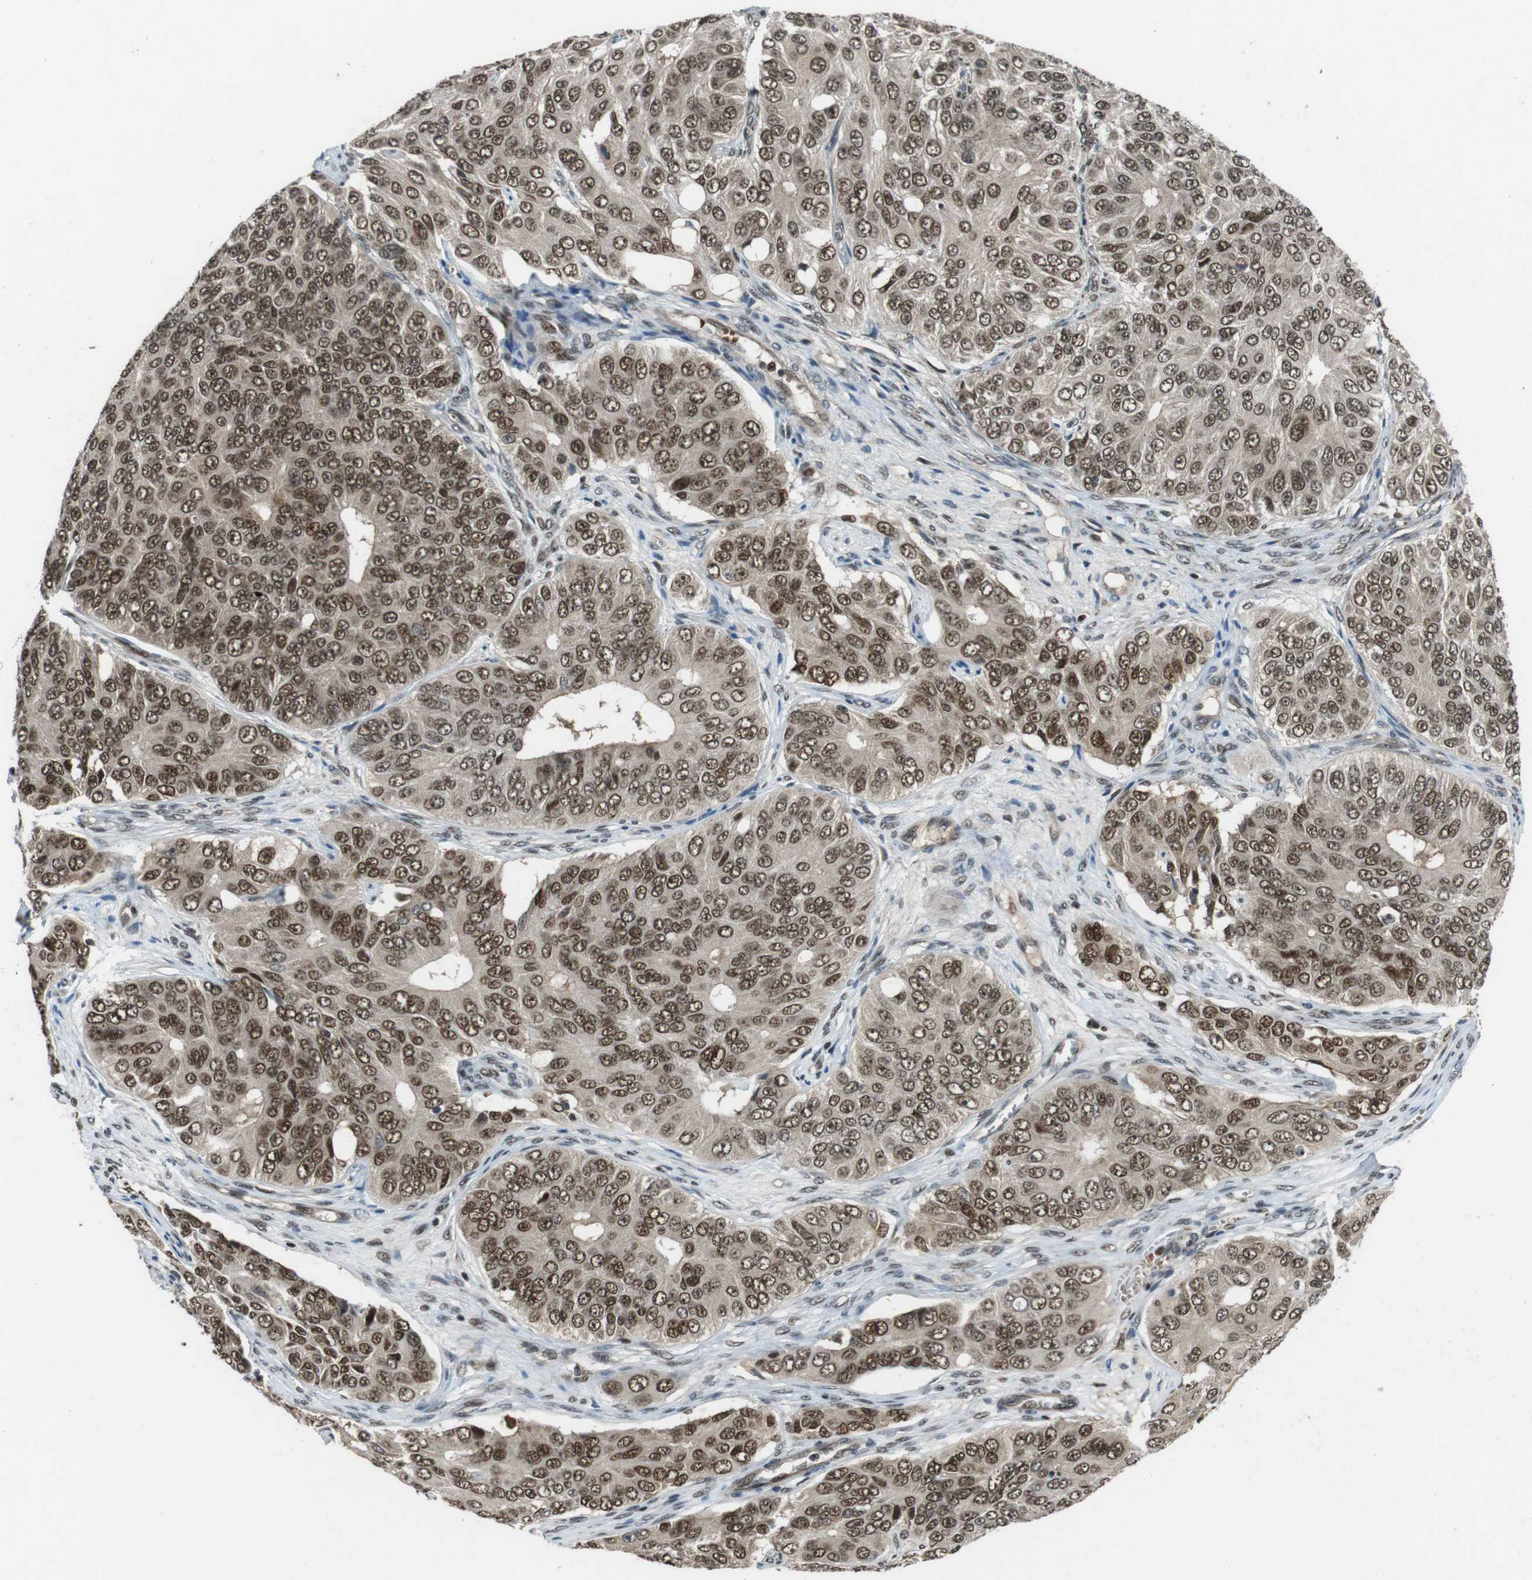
{"staining": {"intensity": "moderate", "quantity": ">75%", "location": "nuclear"}, "tissue": "ovarian cancer", "cell_type": "Tumor cells", "image_type": "cancer", "snomed": [{"axis": "morphology", "description": "Carcinoma, endometroid"}, {"axis": "topography", "description": "Ovary"}], "caption": "Immunohistochemical staining of endometroid carcinoma (ovarian) reveals medium levels of moderate nuclear staining in about >75% of tumor cells.", "gene": "MAPKAPK5", "patient": {"sex": "female", "age": 51}}